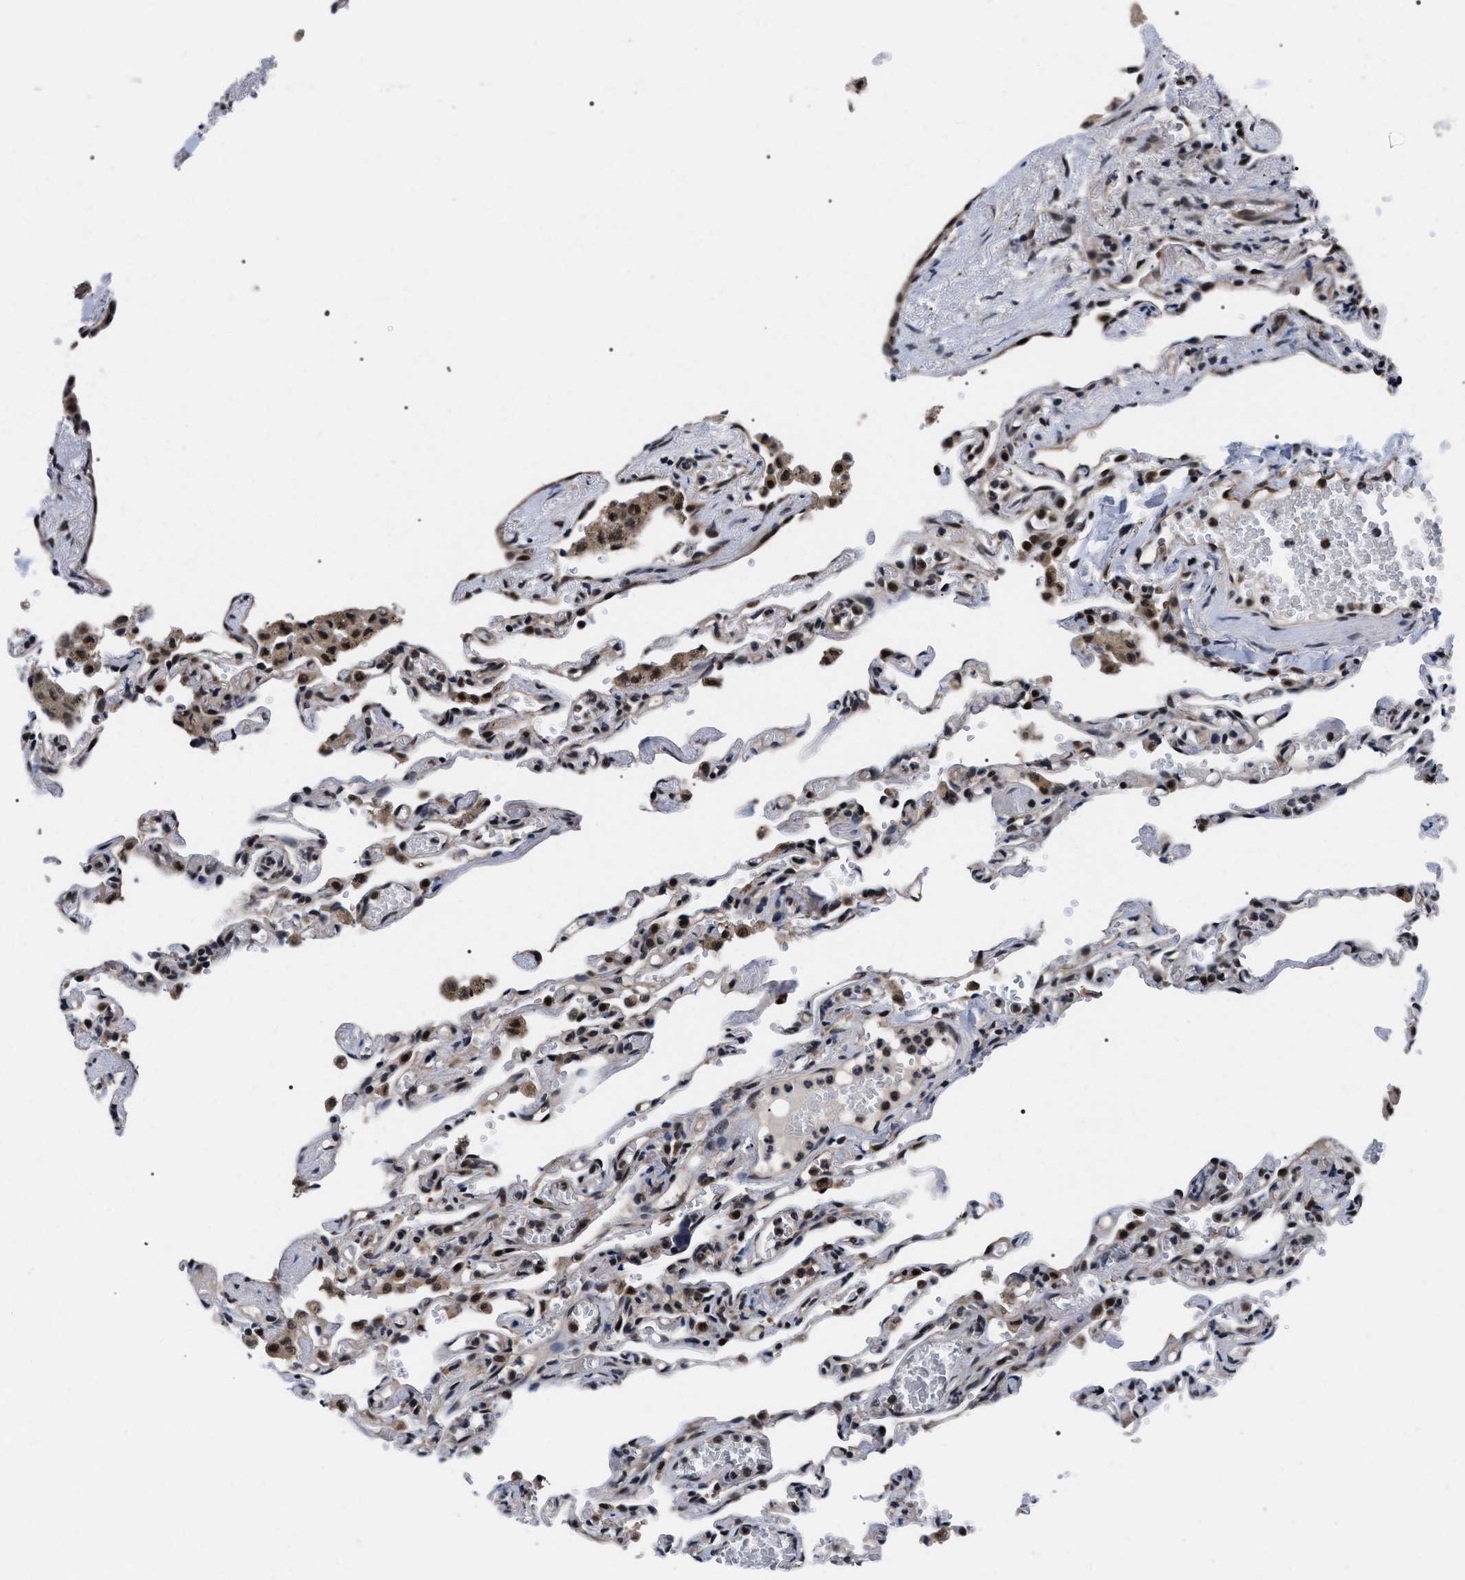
{"staining": {"intensity": "strong", "quantity": "25%-75%", "location": "nuclear"}, "tissue": "lung", "cell_type": "Alveolar cells", "image_type": "normal", "snomed": [{"axis": "morphology", "description": "Normal tissue, NOS"}, {"axis": "topography", "description": "Lung"}], "caption": "Immunohistochemical staining of normal lung displays high levels of strong nuclear staining in approximately 25%-75% of alveolar cells.", "gene": "CSNK2A1", "patient": {"sex": "male", "age": 21}}